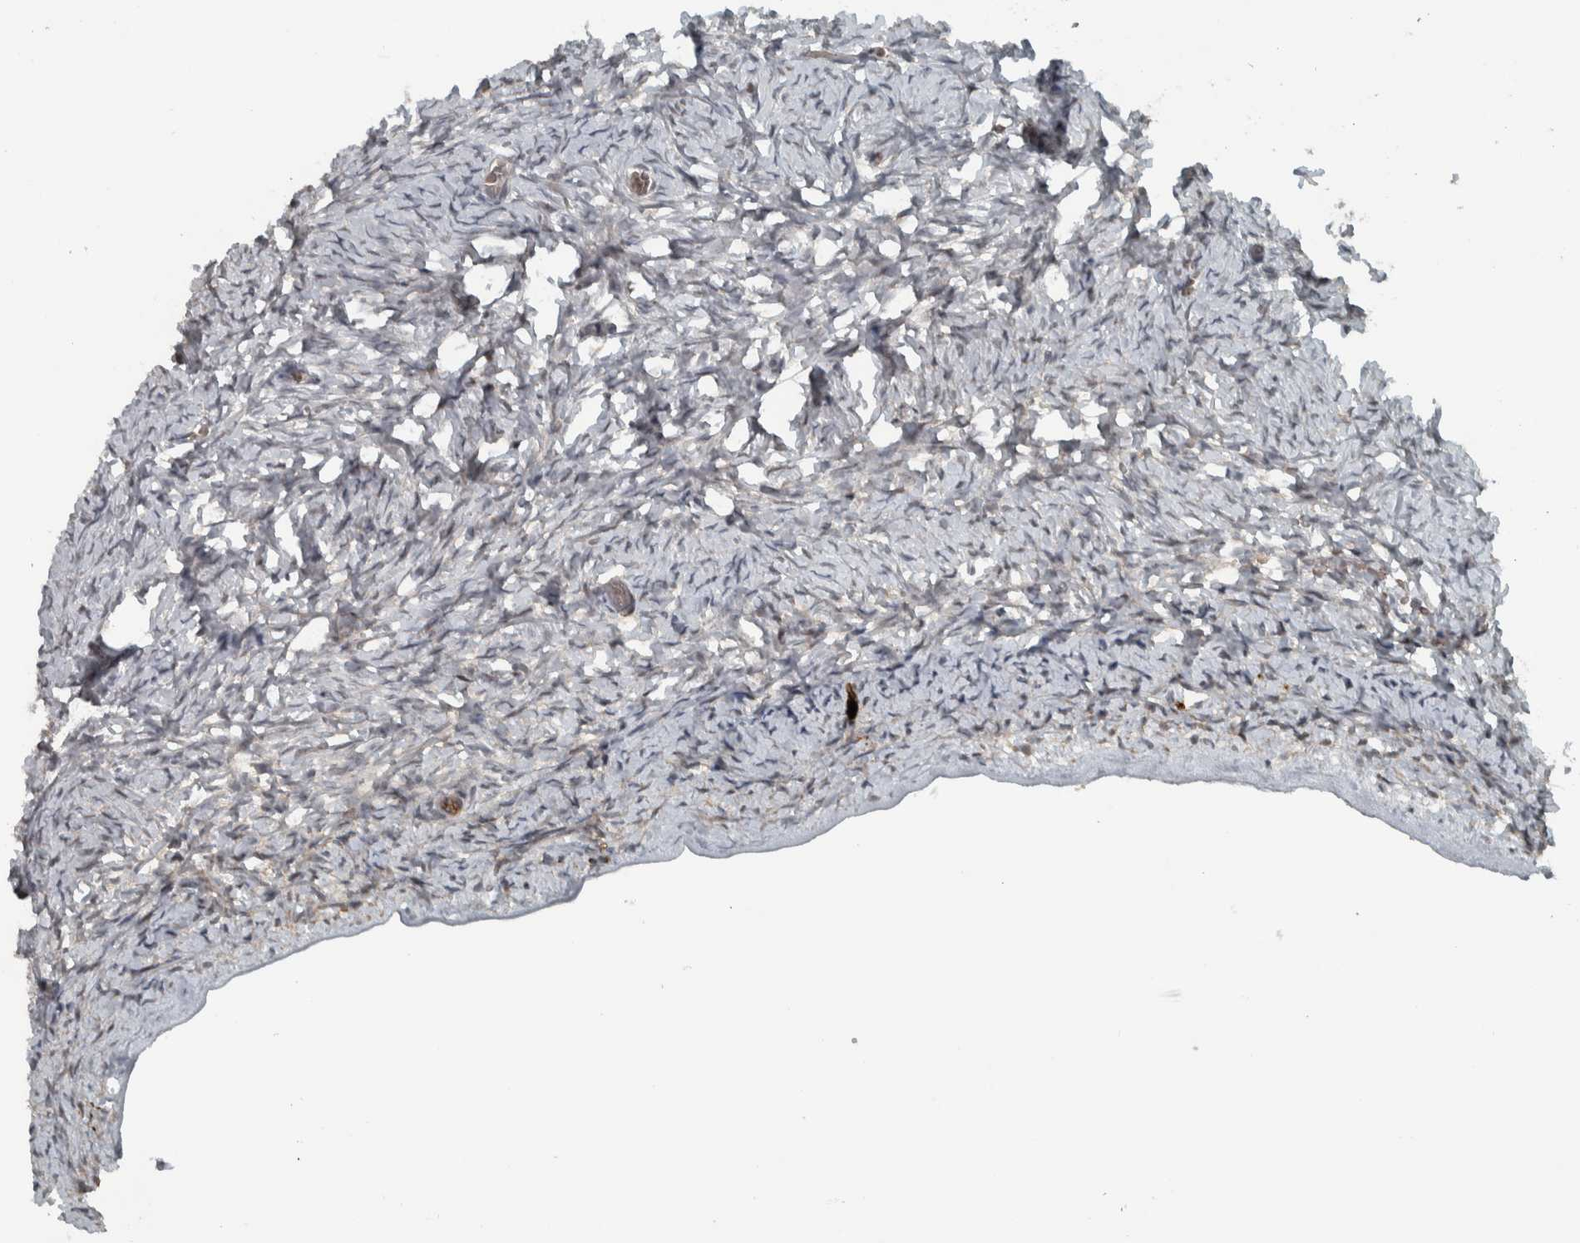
{"staining": {"intensity": "negative", "quantity": "none", "location": "none"}, "tissue": "ovary", "cell_type": "Ovarian stroma cells", "image_type": "normal", "snomed": [{"axis": "morphology", "description": "Normal tissue, NOS"}, {"axis": "topography", "description": "Ovary"}], "caption": "Immunohistochemistry image of normal ovary: ovary stained with DAB (3,3'-diaminobenzidine) displays no significant protein positivity in ovarian stroma cells.", "gene": "NAPG", "patient": {"sex": "female", "age": 27}}